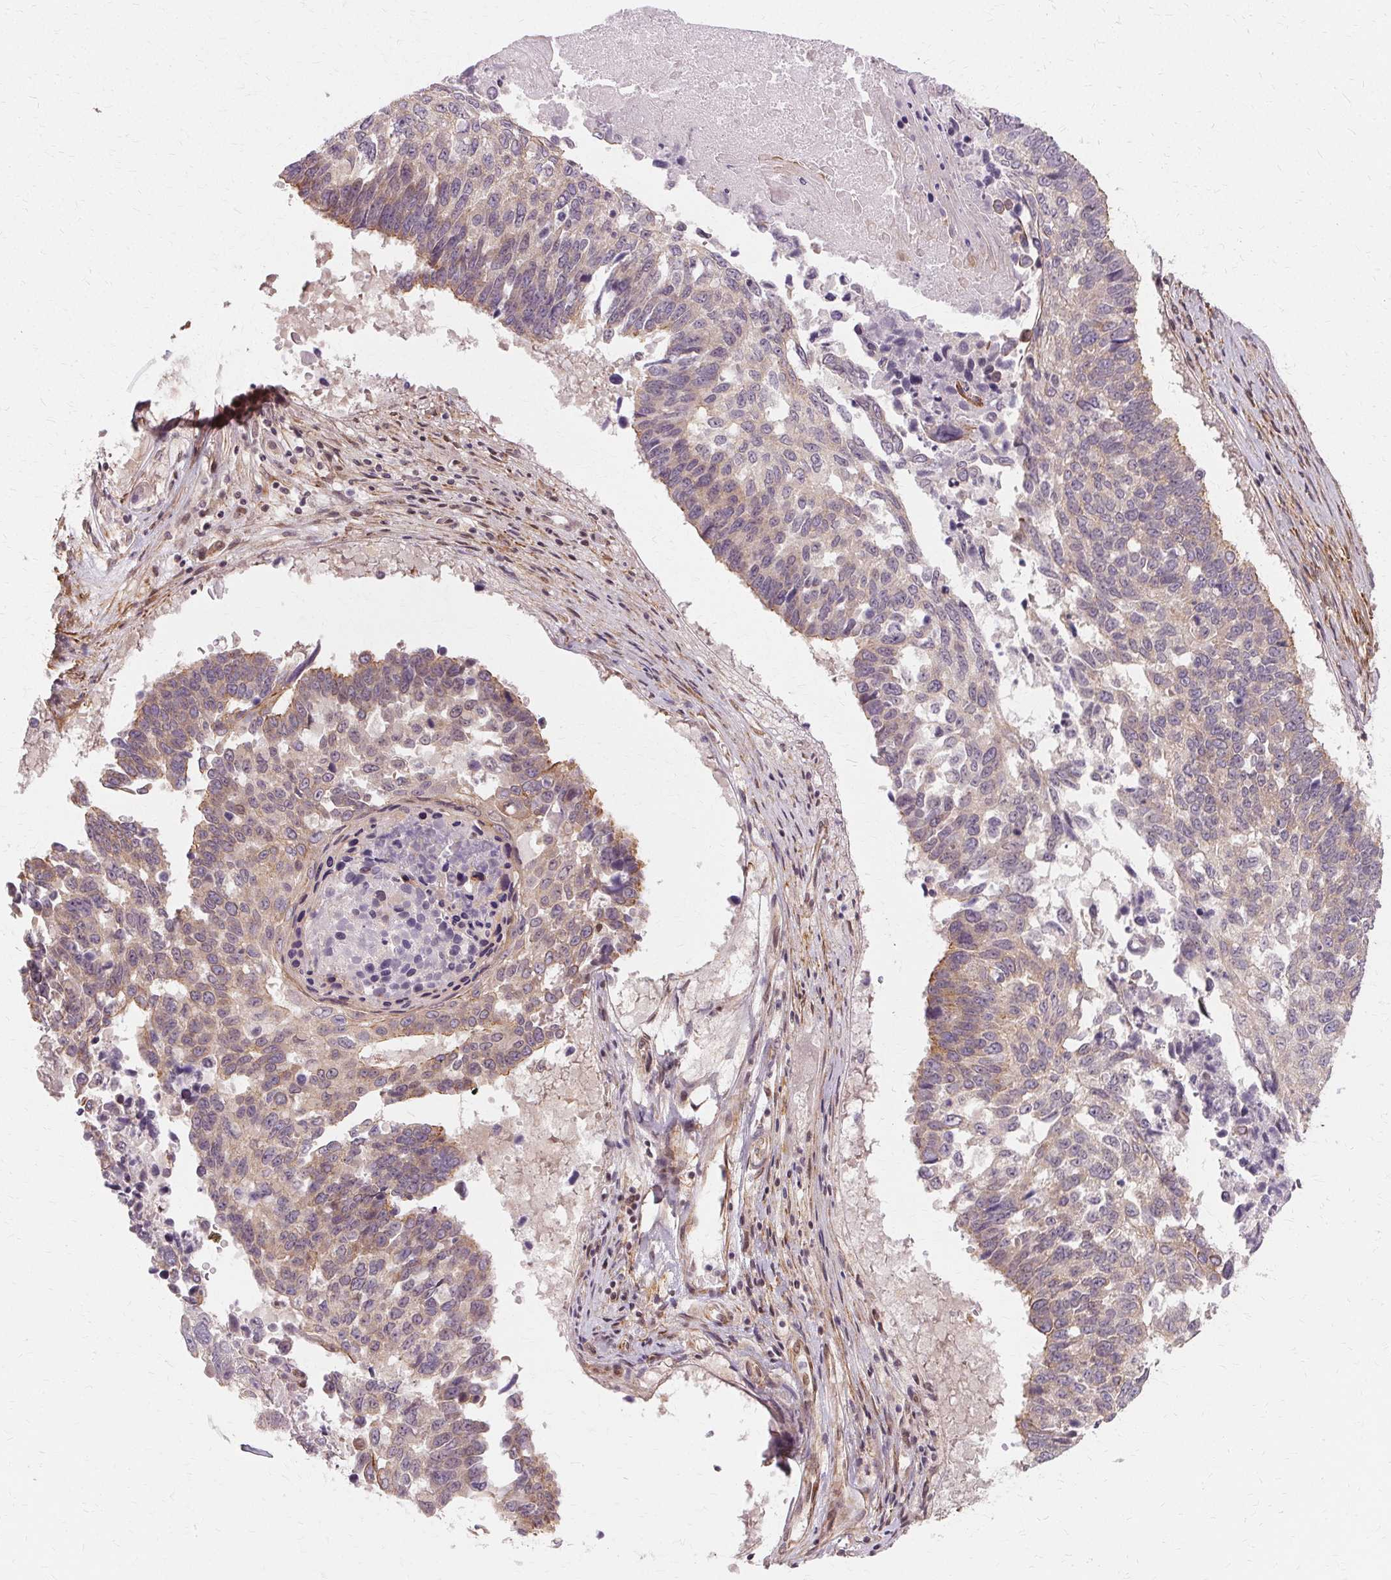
{"staining": {"intensity": "weak", "quantity": "<25%", "location": "cytoplasmic/membranous"}, "tissue": "lung cancer", "cell_type": "Tumor cells", "image_type": "cancer", "snomed": [{"axis": "morphology", "description": "Squamous cell carcinoma, NOS"}, {"axis": "topography", "description": "Lung"}], "caption": "DAB immunohistochemical staining of lung squamous cell carcinoma displays no significant staining in tumor cells.", "gene": "USP8", "patient": {"sex": "male", "age": 73}}